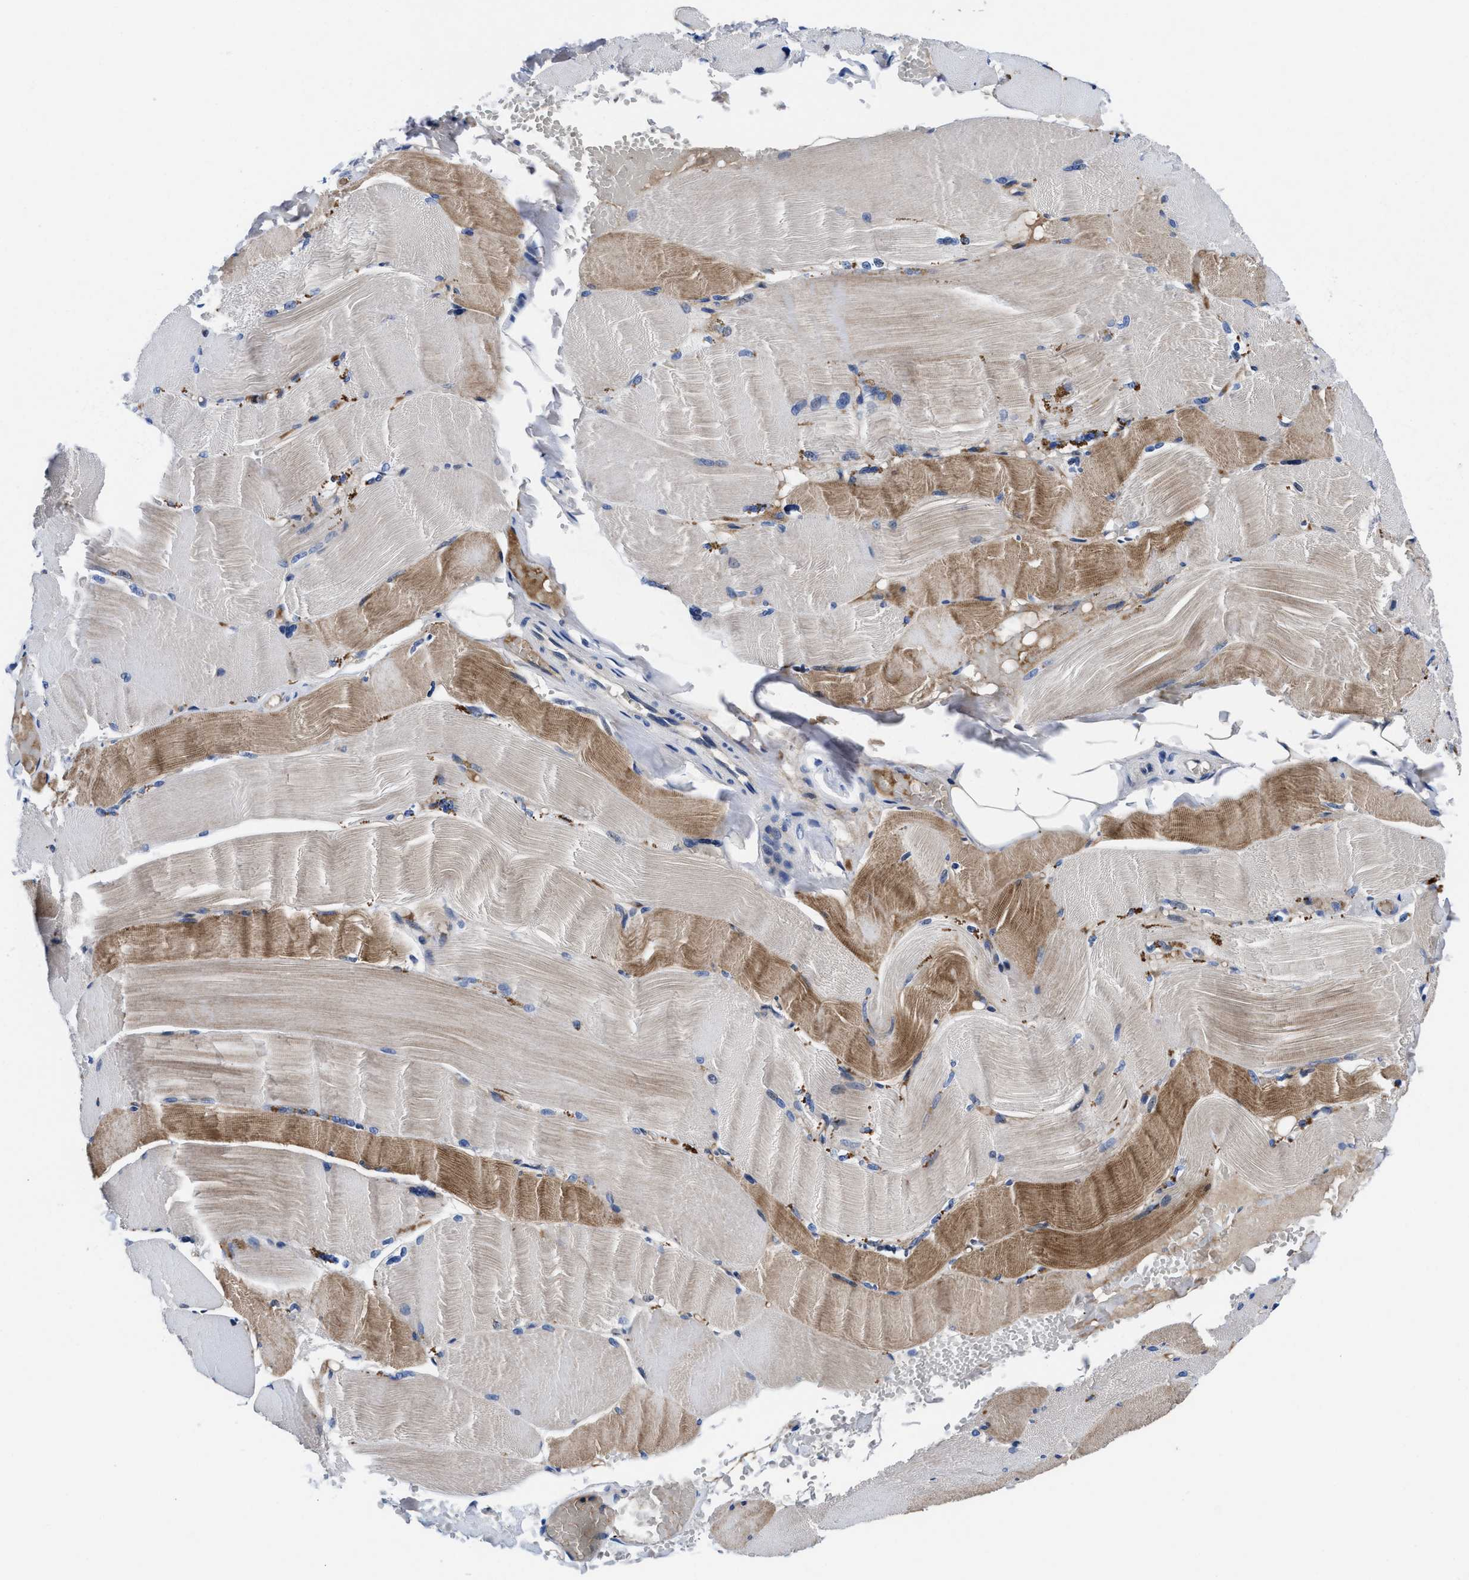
{"staining": {"intensity": "moderate", "quantity": "25%-75%", "location": "cytoplasmic/membranous"}, "tissue": "skeletal muscle", "cell_type": "Myocytes", "image_type": "normal", "snomed": [{"axis": "morphology", "description": "Normal tissue, NOS"}, {"axis": "topography", "description": "Skin"}, {"axis": "topography", "description": "Skeletal muscle"}], "caption": "Protein staining exhibits moderate cytoplasmic/membranous expression in about 25%-75% of myocytes in unremarkable skeletal muscle.", "gene": "DHRS13", "patient": {"sex": "male", "age": 83}}